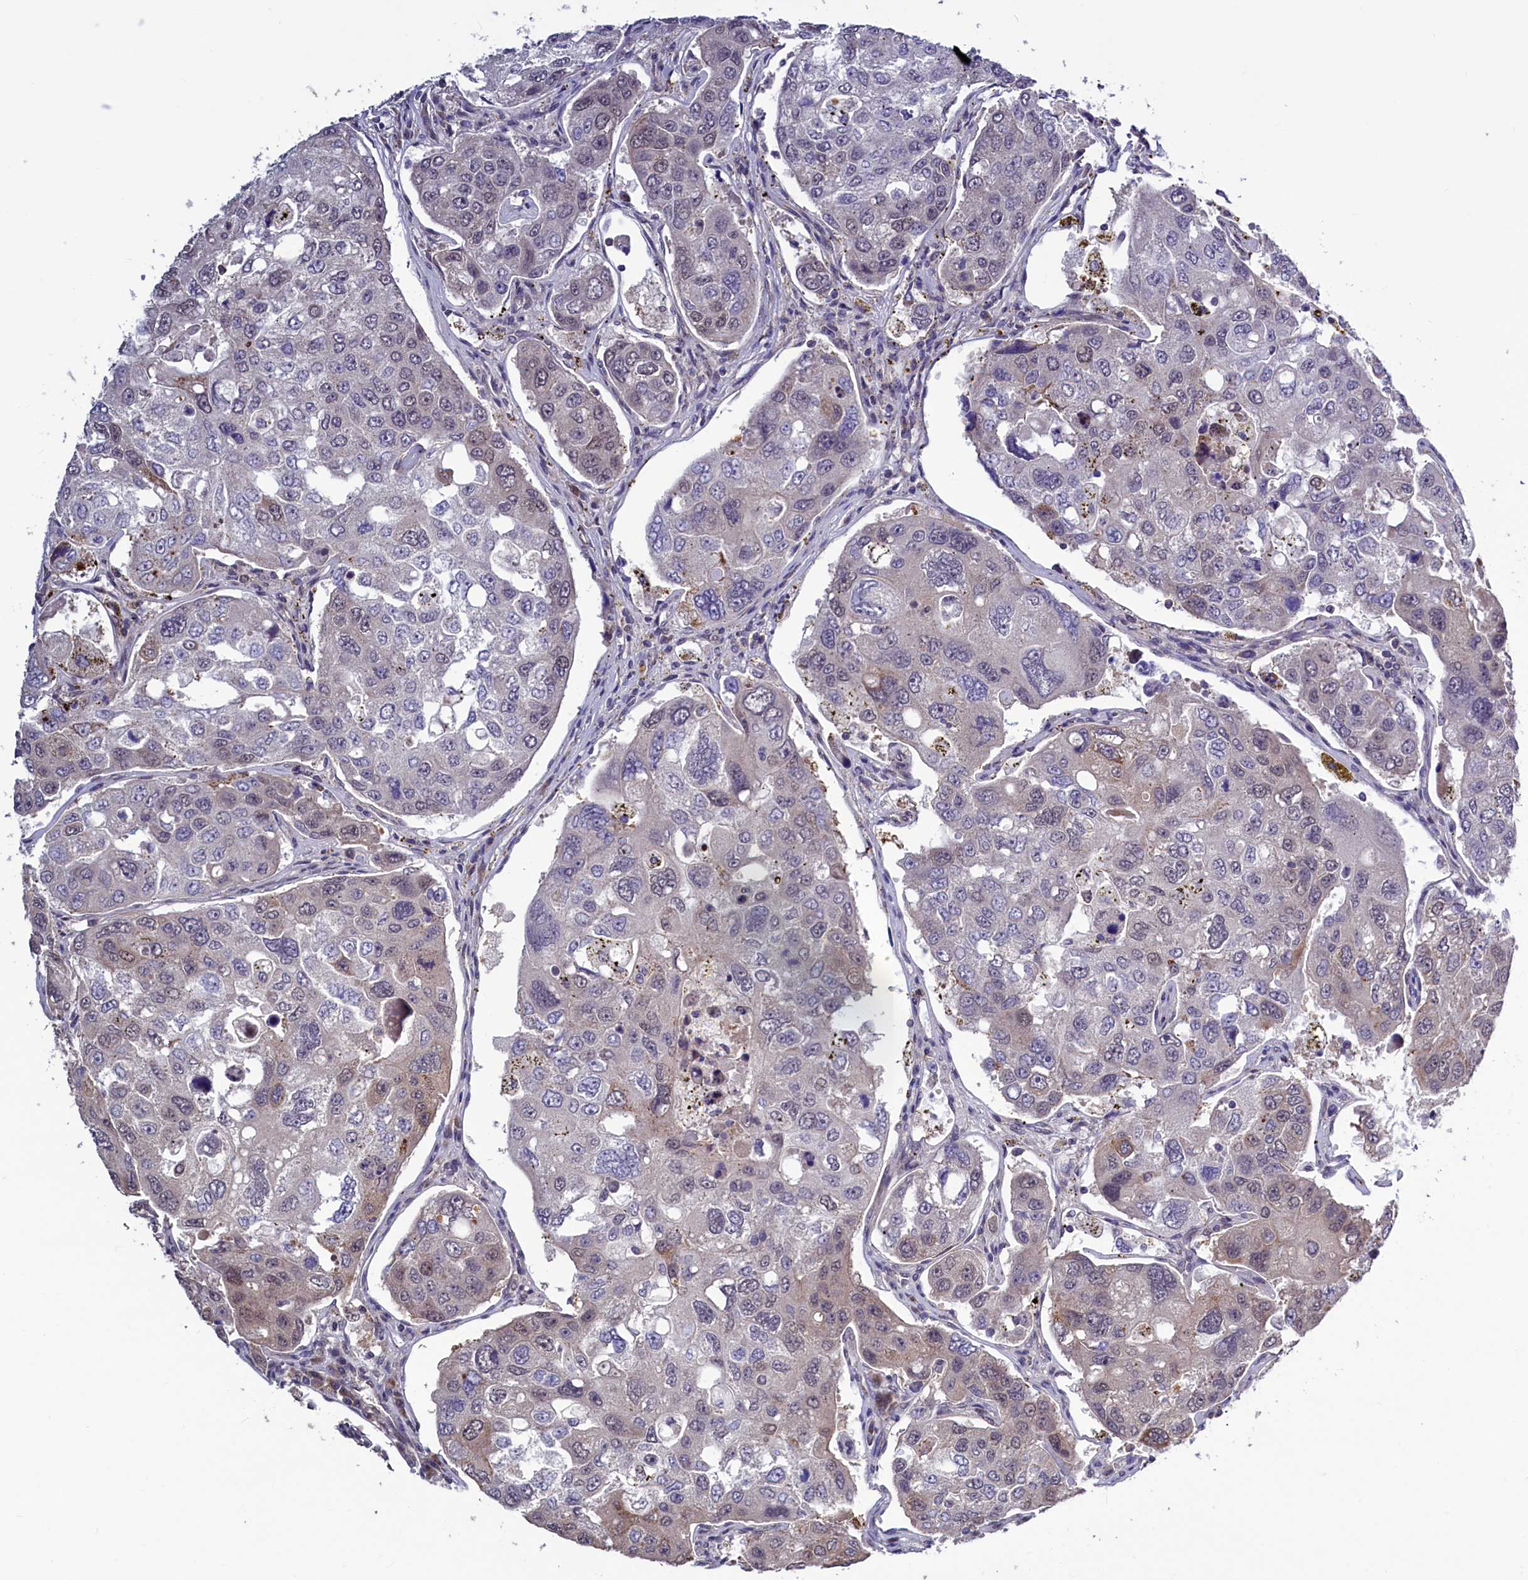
{"staining": {"intensity": "negative", "quantity": "none", "location": "none"}, "tissue": "urothelial cancer", "cell_type": "Tumor cells", "image_type": "cancer", "snomed": [{"axis": "morphology", "description": "Urothelial carcinoma, High grade"}, {"axis": "topography", "description": "Lymph node"}, {"axis": "topography", "description": "Urinary bladder"}], "caption": "High-grade urothelial carcinoma was stained to show a protein in brown. There is no significant expression in tumor cells.", "gene": "SEC24C", "patient": {"sex": "male", "age": 51}}